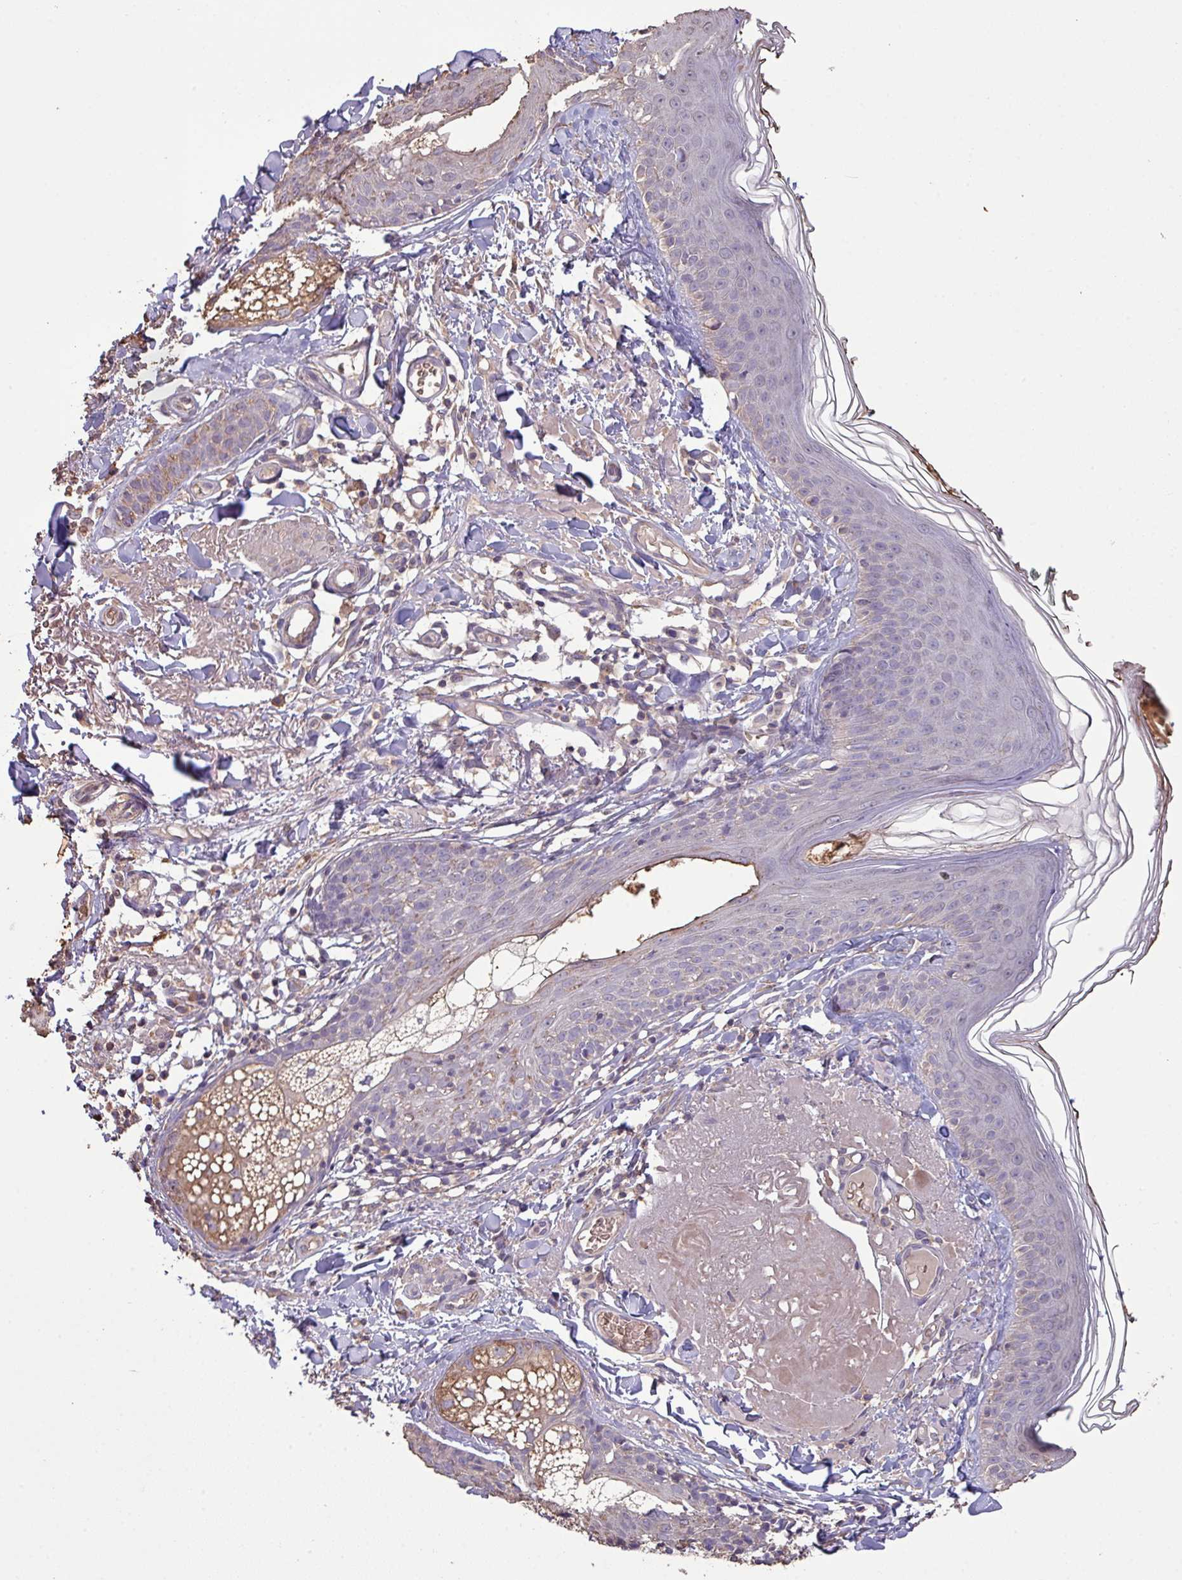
{"staining": {"intensity": "negative", "quantity": "none", "location": "none"}, "tissue": "skin", "cell_type": "Fibroblasts", "image_type": "normal", "snomed": [{"axis": "morphology", "description": "Normal tissue, NOS"}, {"axis": "morphology", "description": "Malignant melanoma, NOS"}, {"axis": "topography", "description": "Skin"}], "caption": "Immunohistochemistry micrograph of unremarkable skin: human skin stained with DAB reveals no significant protein positivity in fibroblasts. (DAB (3,3'-diaminobenzidine) immunohistochemistry (IHC) with hematoxylin counter stain).", "gene": "CAMK2A", "patient": {"sex": "male", "age": 80}}